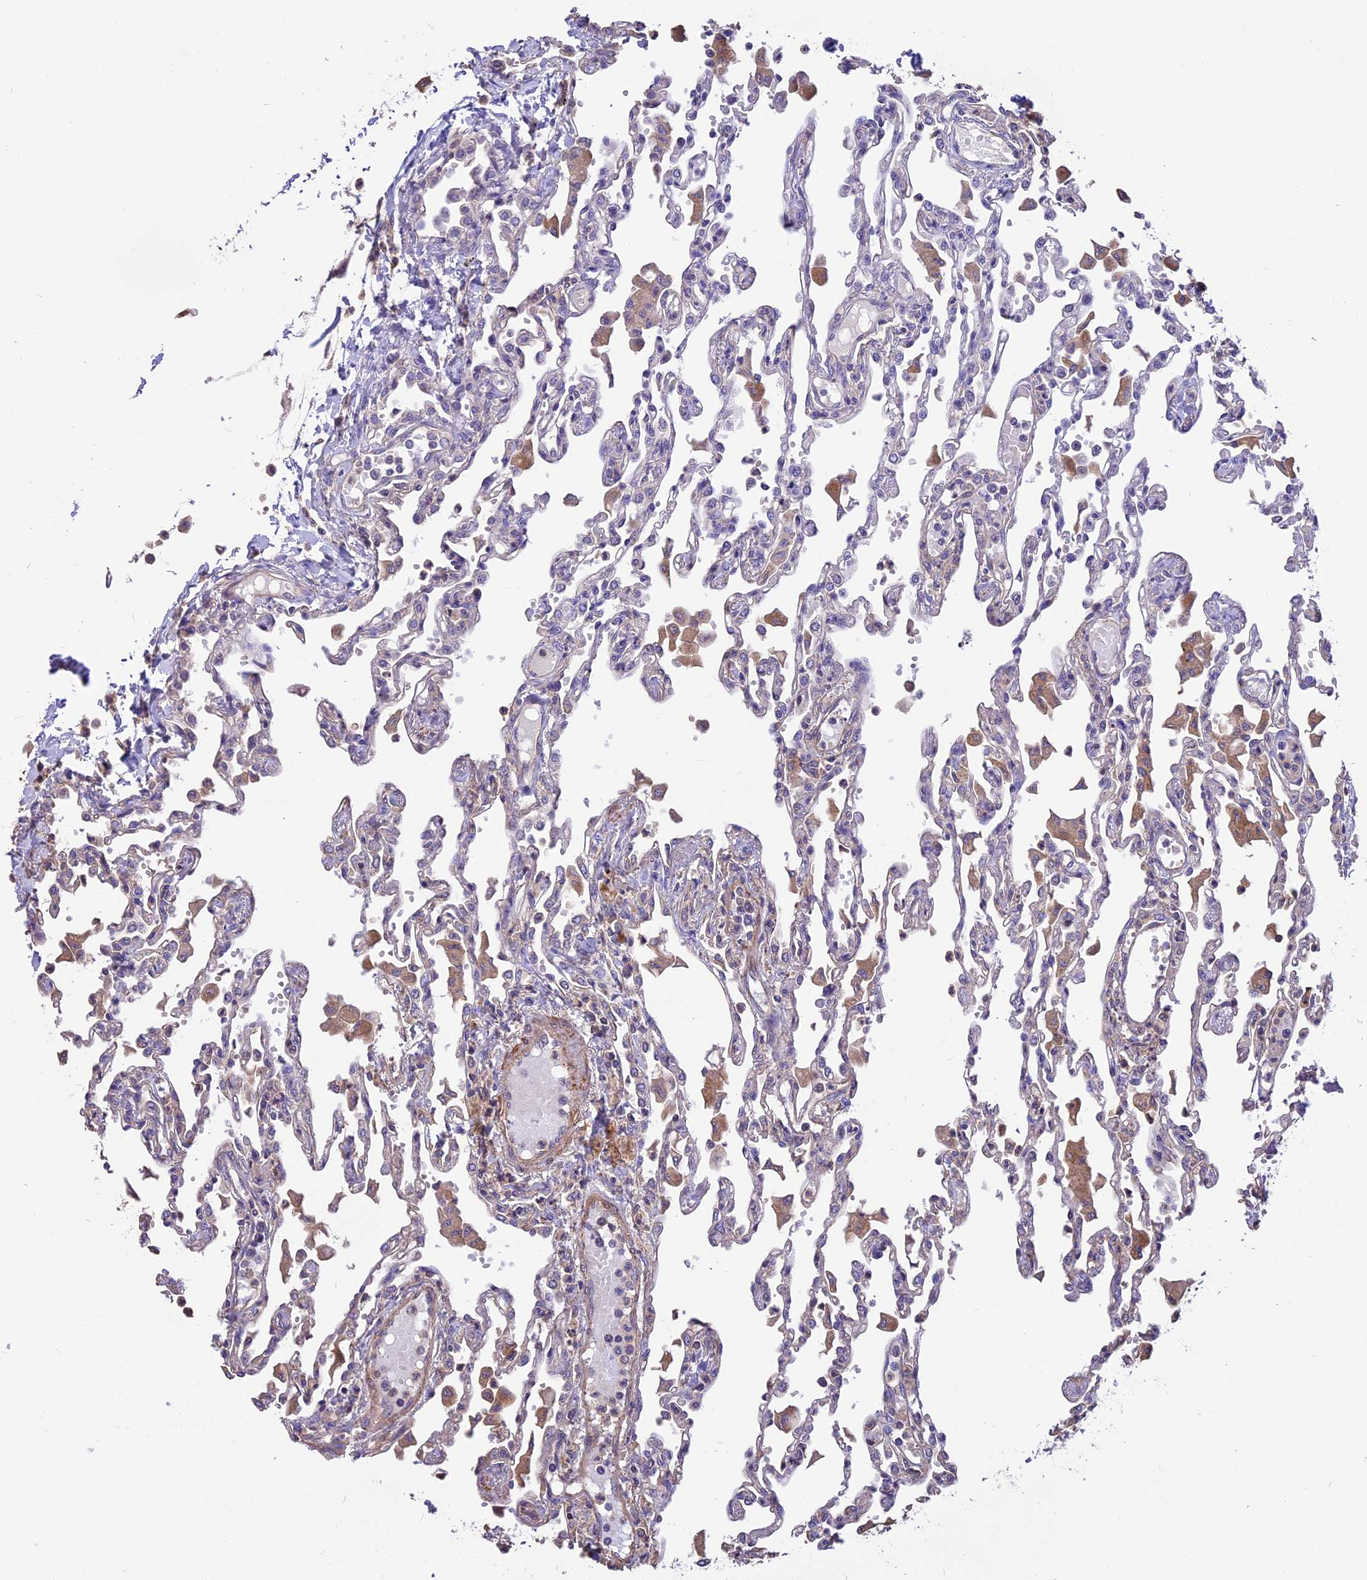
{"staining": {"intensity": "moderate", "quantity": "<25%", "location": "cytoplasmic/membranous"}, "tissue": "lung", "cell_type": "Alveolar cells", "image_type": "normal", "snomed": [{"axis": "morphology", "description": "Normal tissue, NOS"}, {"axis": "topography", "description": "Bronchus"}, {"axis": "topography", "description": "Lung"}], "caption": "High-magnification brightfield microscopy of unremarkable lung stained with DAB (3,3'-diaminobenzidine) (brown) and counterstained with hematoxylin (blue). alveolar cells exhibit moderate cytoplasmic/membranous expression is identified in about<25% of cells.", "gene": "ANO3", "patient": {"sex": "female", "age": 49}}